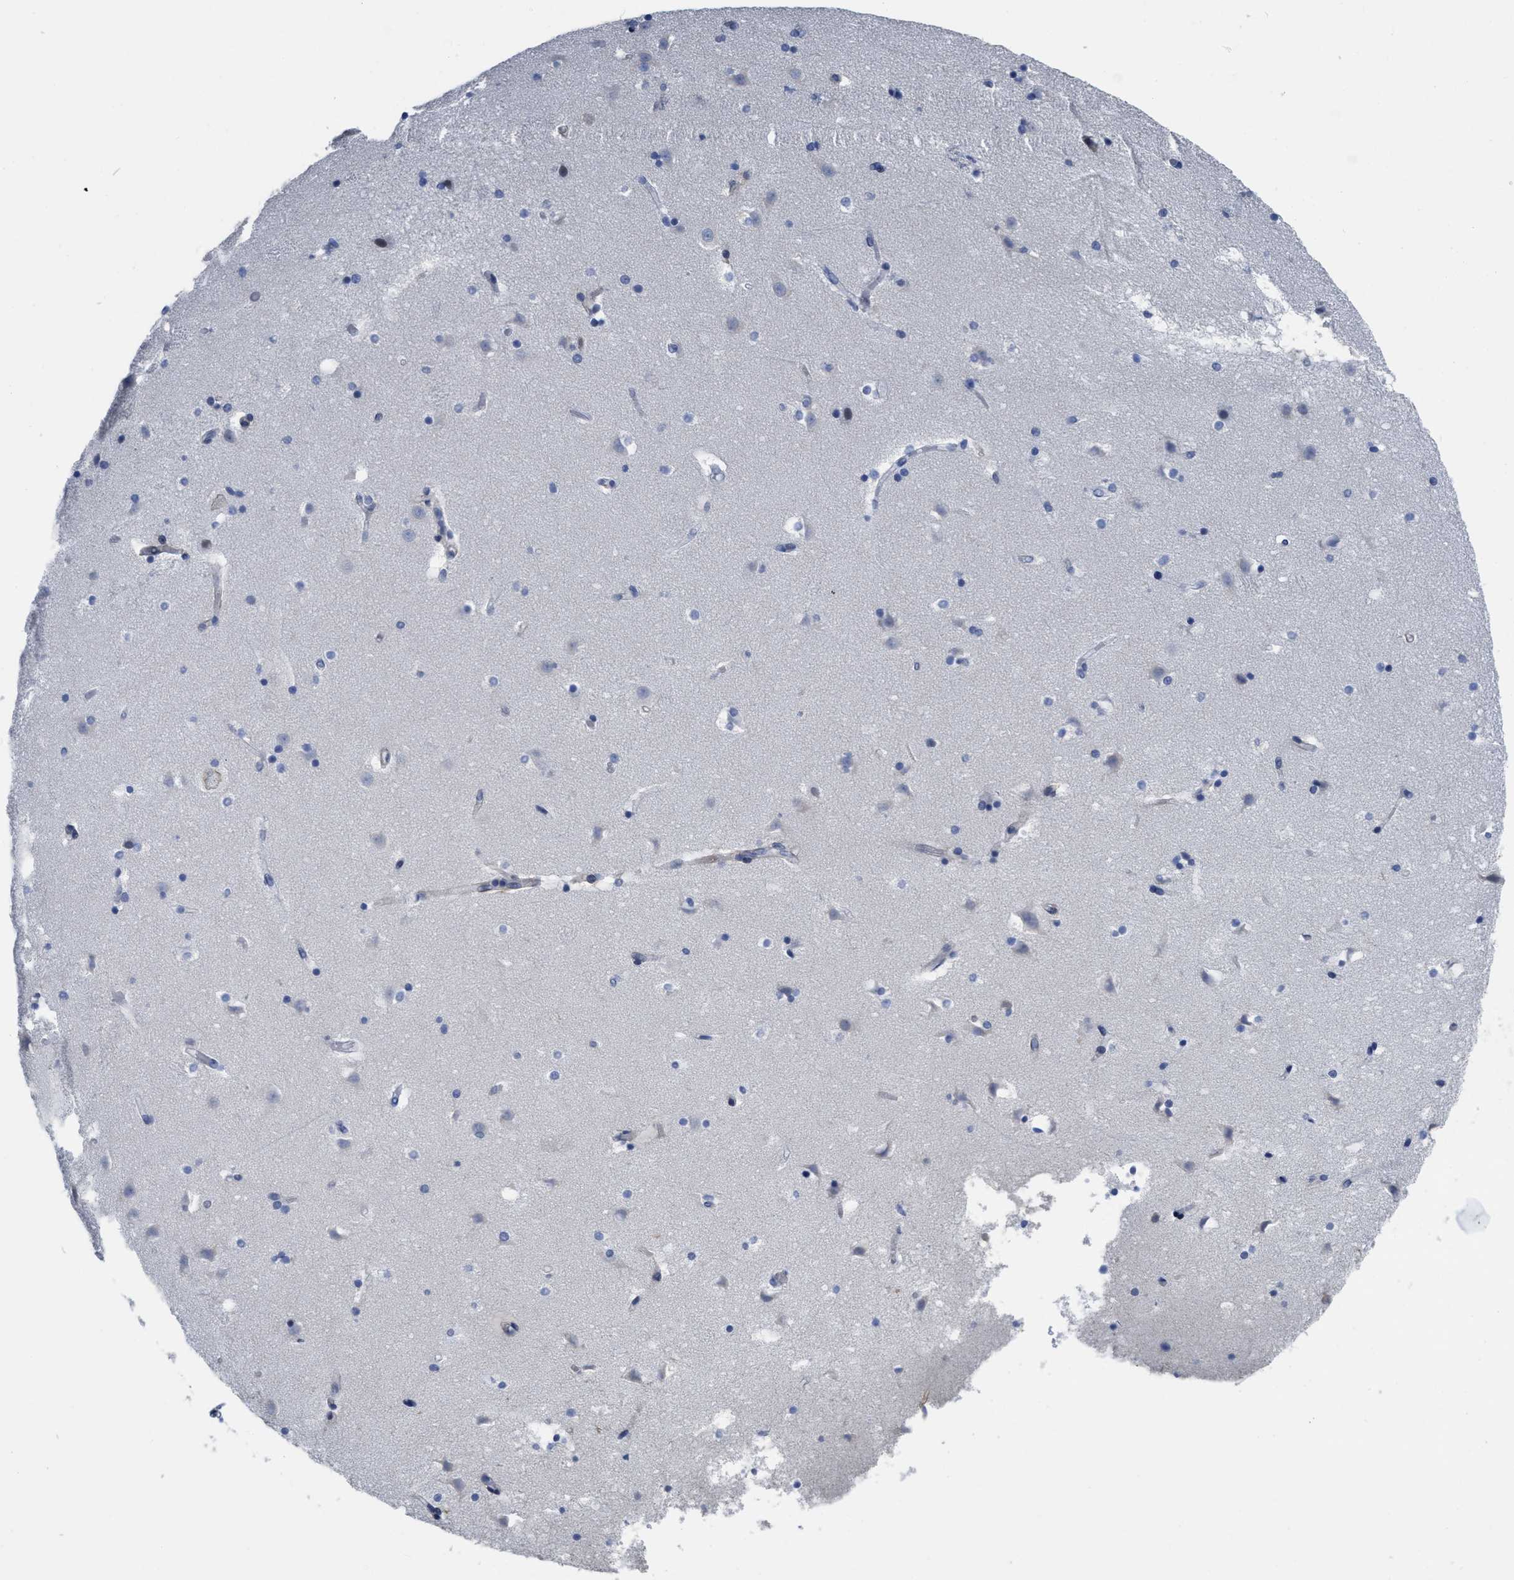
{"staining": {"intensity": "negative", "quantity": "none", "location": "none"}, "tissue": "caudate", "cell_type": "Glial cells", "image_type": "normal", "snomed": [{"axis": "morphology", "description": "Normal tissue, NOS"}, {"axis": "topography", "description": "Lateral ventricle wall"}], "caption": "This is an immunohistochemistry (IHC) histopathology image of normal caudate. There is no expression in glial cells.", "gene": "ACKR1", "patient": {"sex": "male", "age": 45}}